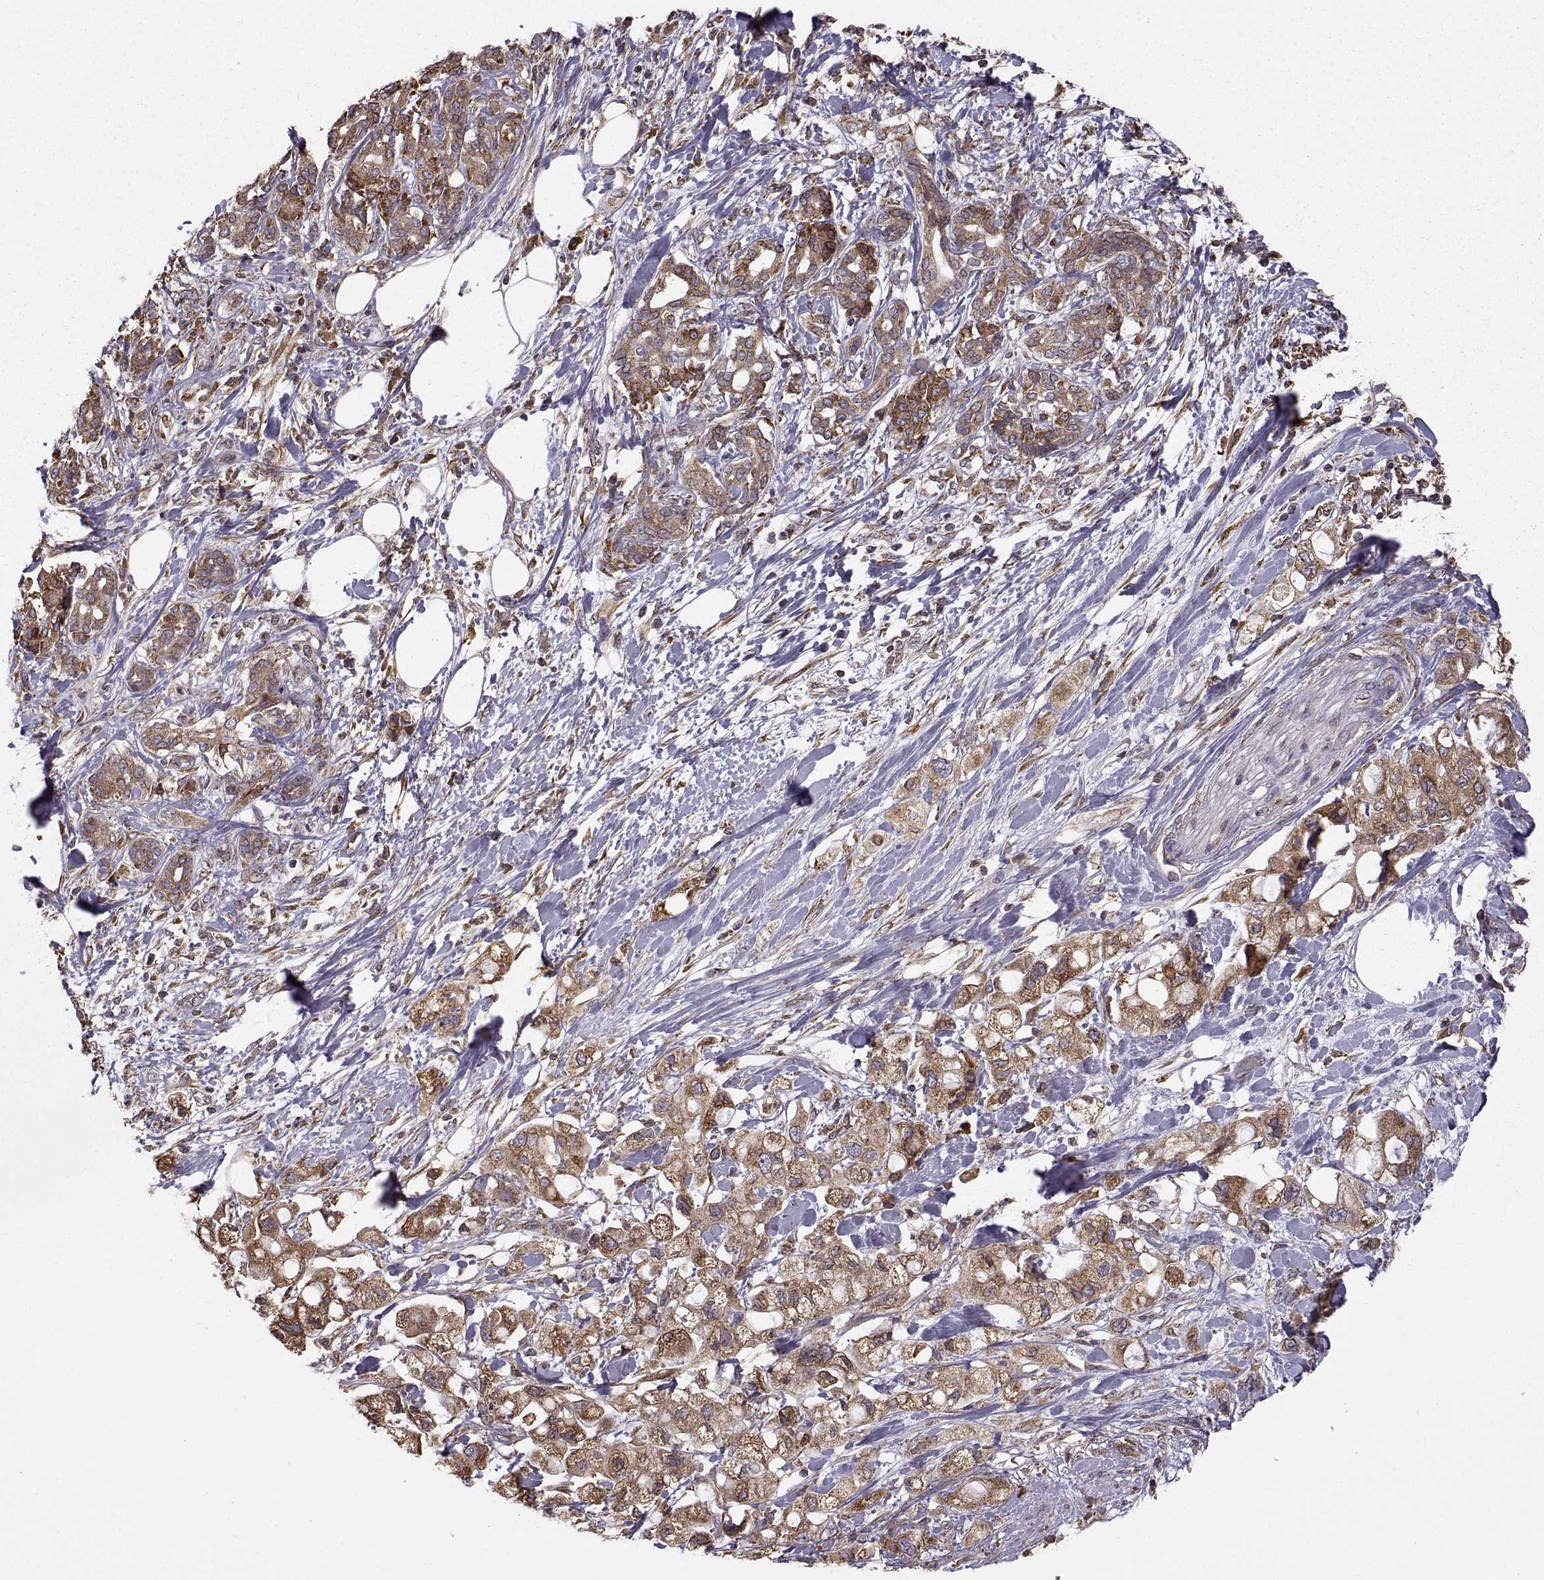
{"staining": {"intensity": "moderate", "quantity": "25%-75%", "location": "cytoplasmic/membranous"}, "tissue": "pancreatic cancer", "cell_type": "Tumor cells", "image_type": "cancer", "snomed": [{"axis": "morphology", "description": "Adenocarcinoma, NOS"}, {"axis": "topography", "description": "Pancreas"}], "caption": "Protein staining of adenocarcinoma (pancreatic) tissue reveals moderate cytoplasmic/membranous expression in about 25%-75% of tumor cells.", "gene": "PDIA3", "patient": {"sex": "female", "age": 56}}